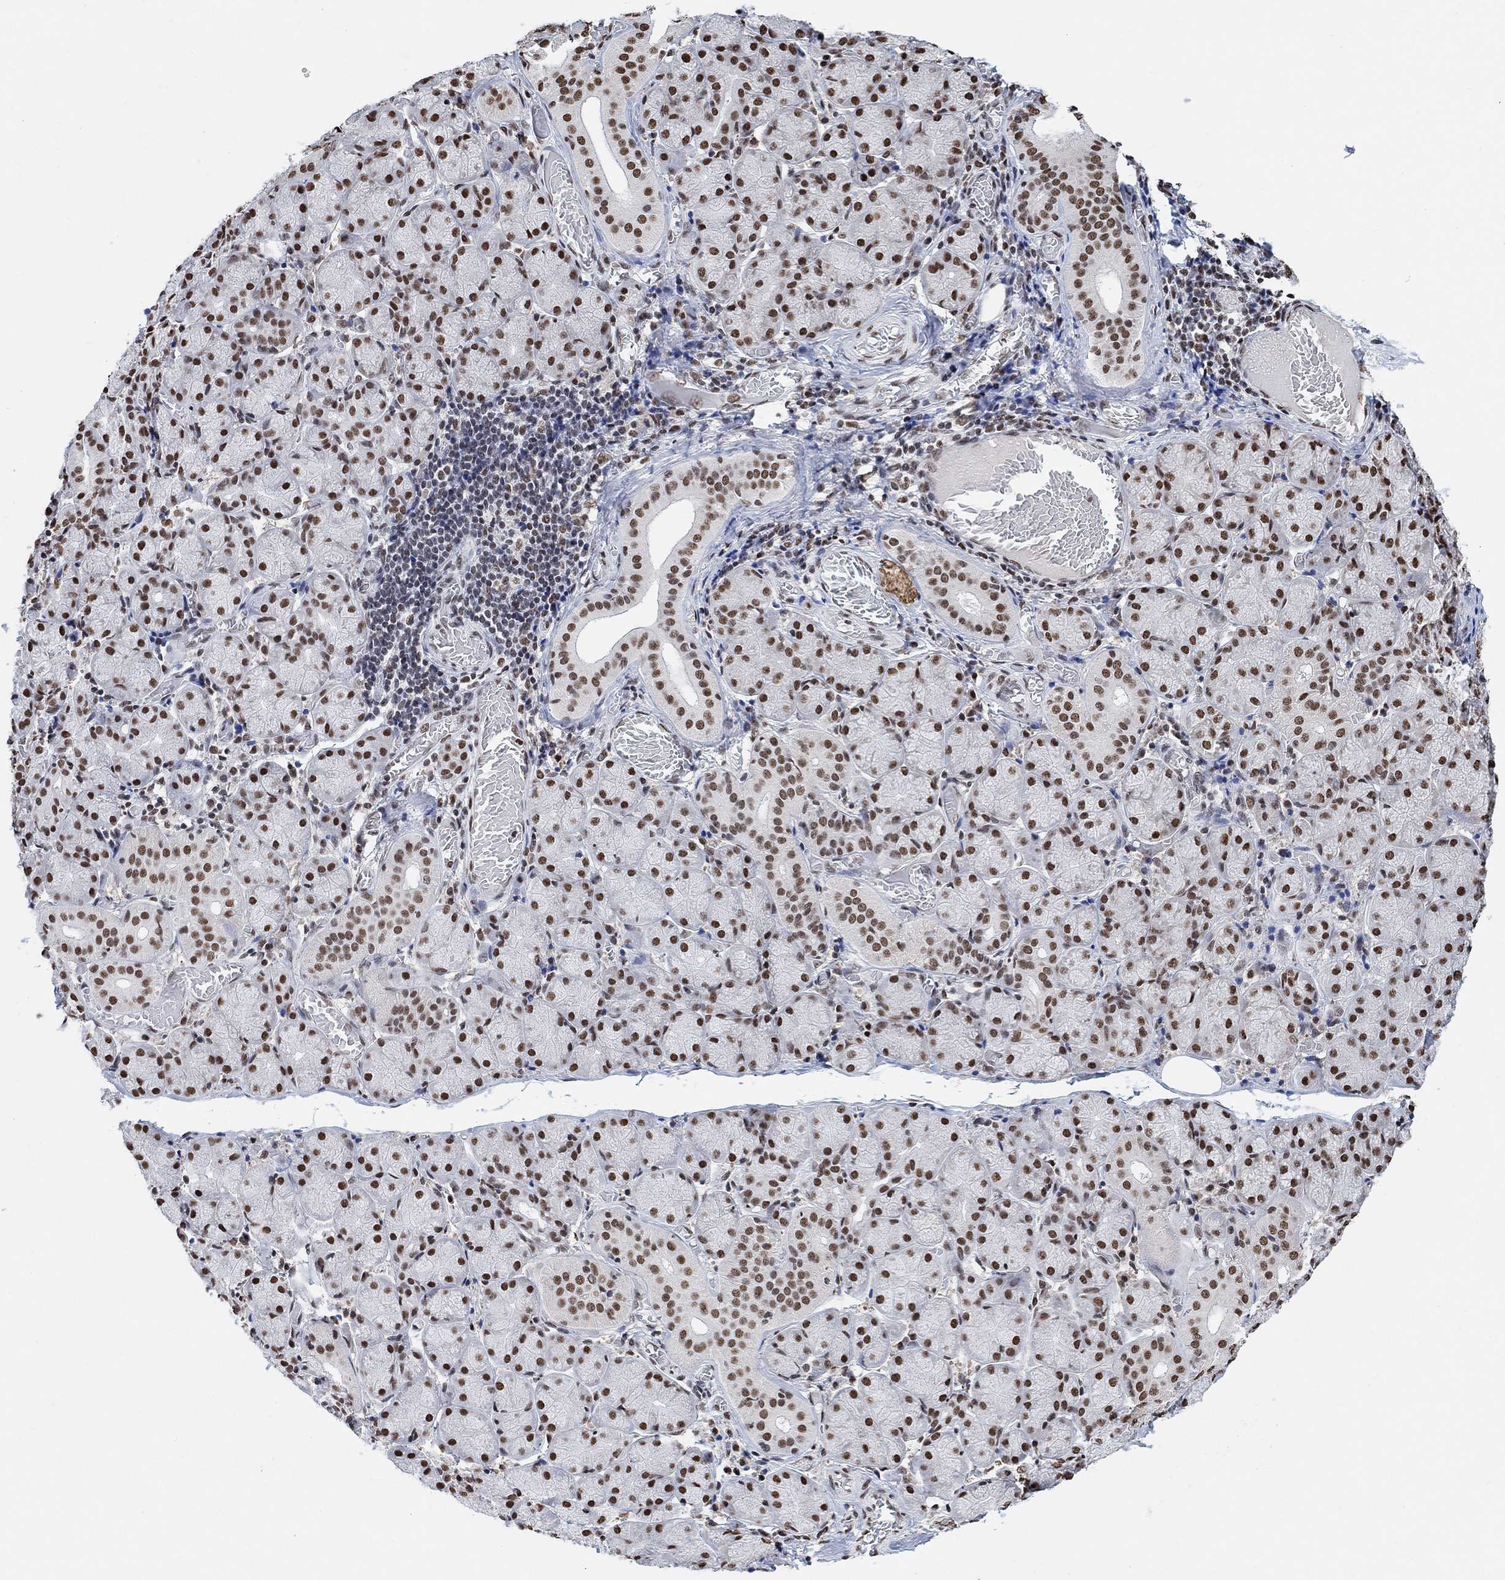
{"staining": {"intensity": "strong", "quantity": ">75%", "location": "nuclear"}, "tissue": "salivary gland", "cell_type": "Glandular cells", "image_type": "normal", "snomed": [{"axis": "morphology", "description": "Normal tissue, NOS"}, {"axis": "topography", "description": "Salivary gland"}, {"axis": "topography", "description": "Peripheral nerve tissue"}], "caption": "Glandular cells reveal high levels of strong nuclear staining in about >75% of cells in benign human salivary gland. (IHC, brightfield microscopy, high magnification).", "gene": "USP39", "patient": {"sex": "female", "age": 24}}